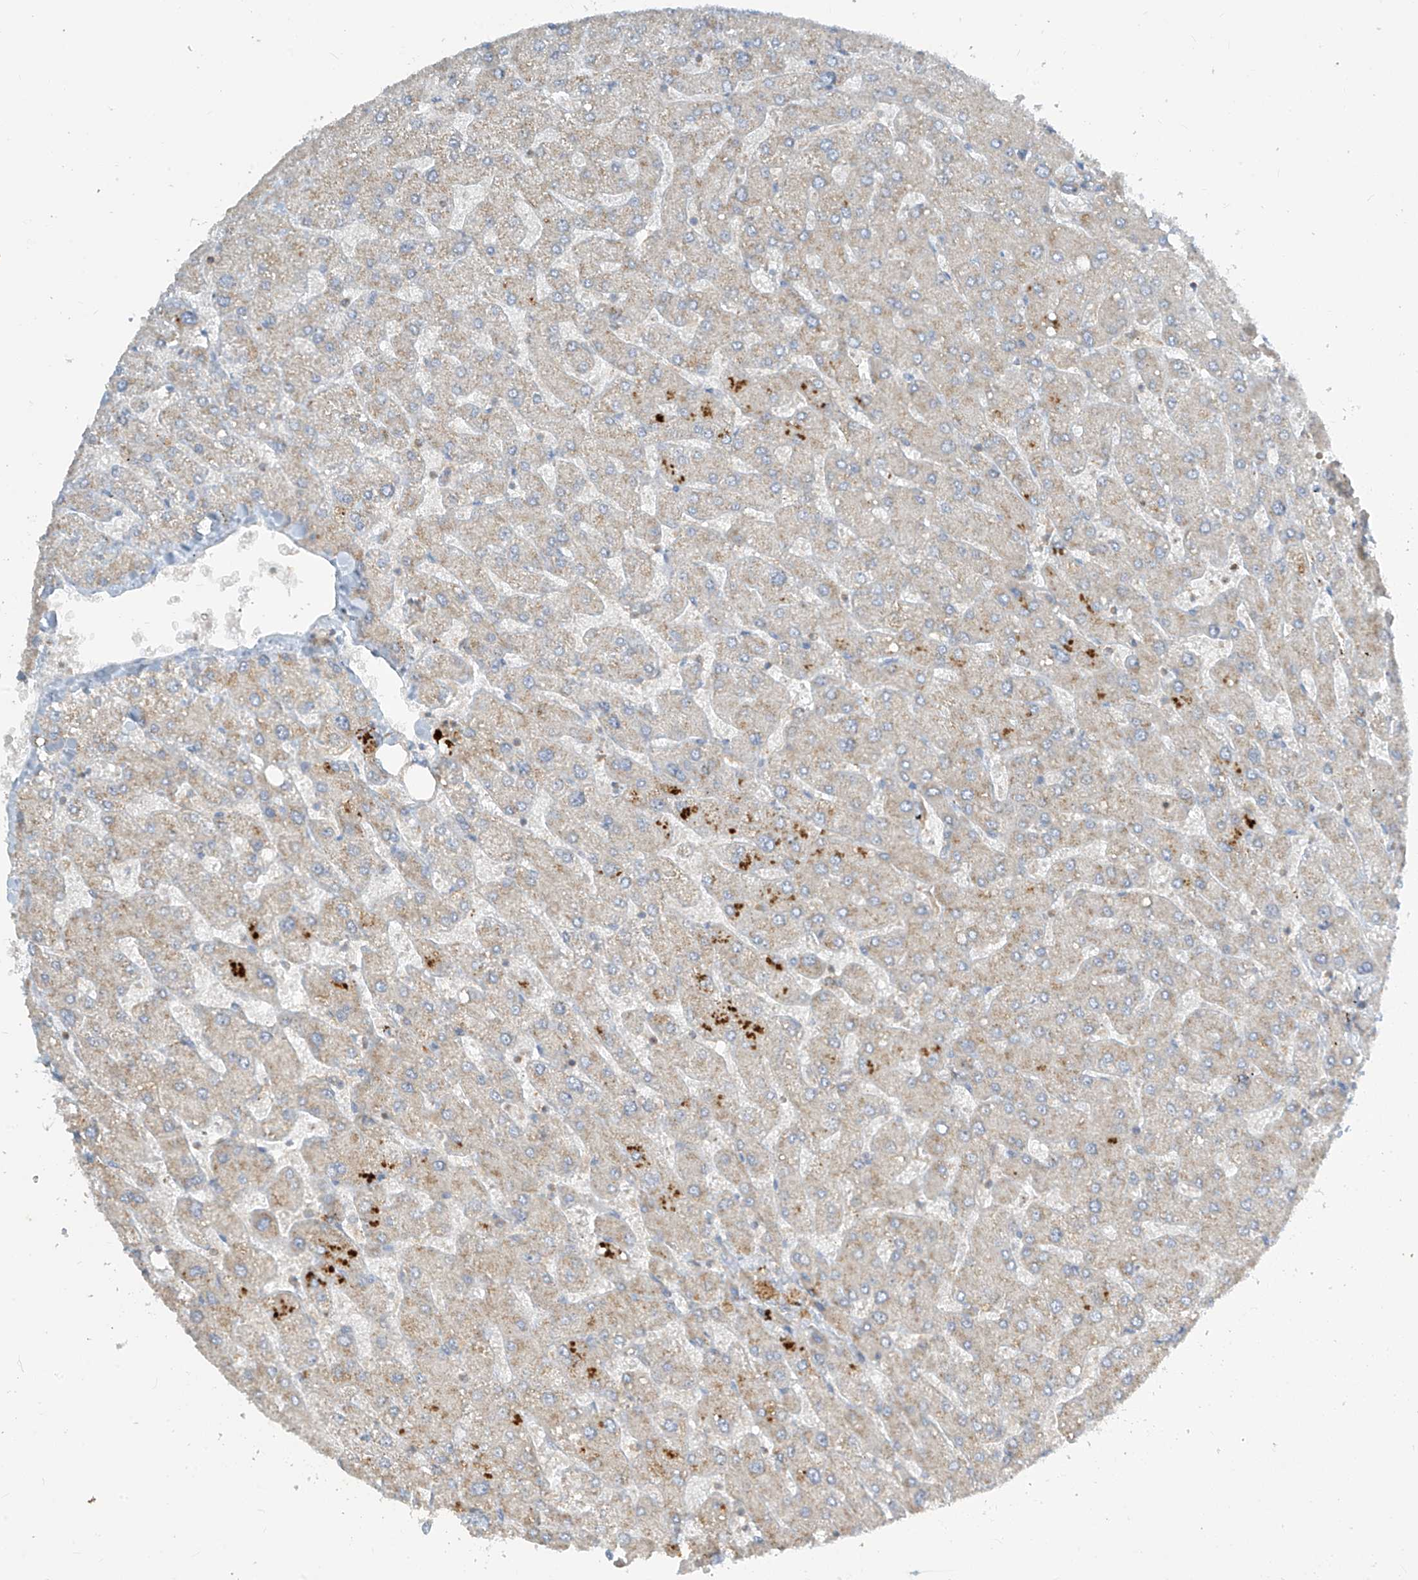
{"staining": {"intensity": "negative", "quantity": "none", "location": "none"}, "tissue": "liver", "cell_type": "Cholangiocytes", "image_type": "normal", "snomed": [{"axis": "morphology", "description": "Normal tissue, NOS"}, {"axis": "topography", "description": "Liver"}], "caption": "High power microscopy image of an immunohistochemistry (IHC) image of unremarkable liver, revealing no significant expression in cholangiocytes.", "gene": "PARVG", "patient": {"sex": "male", "age": 55}}